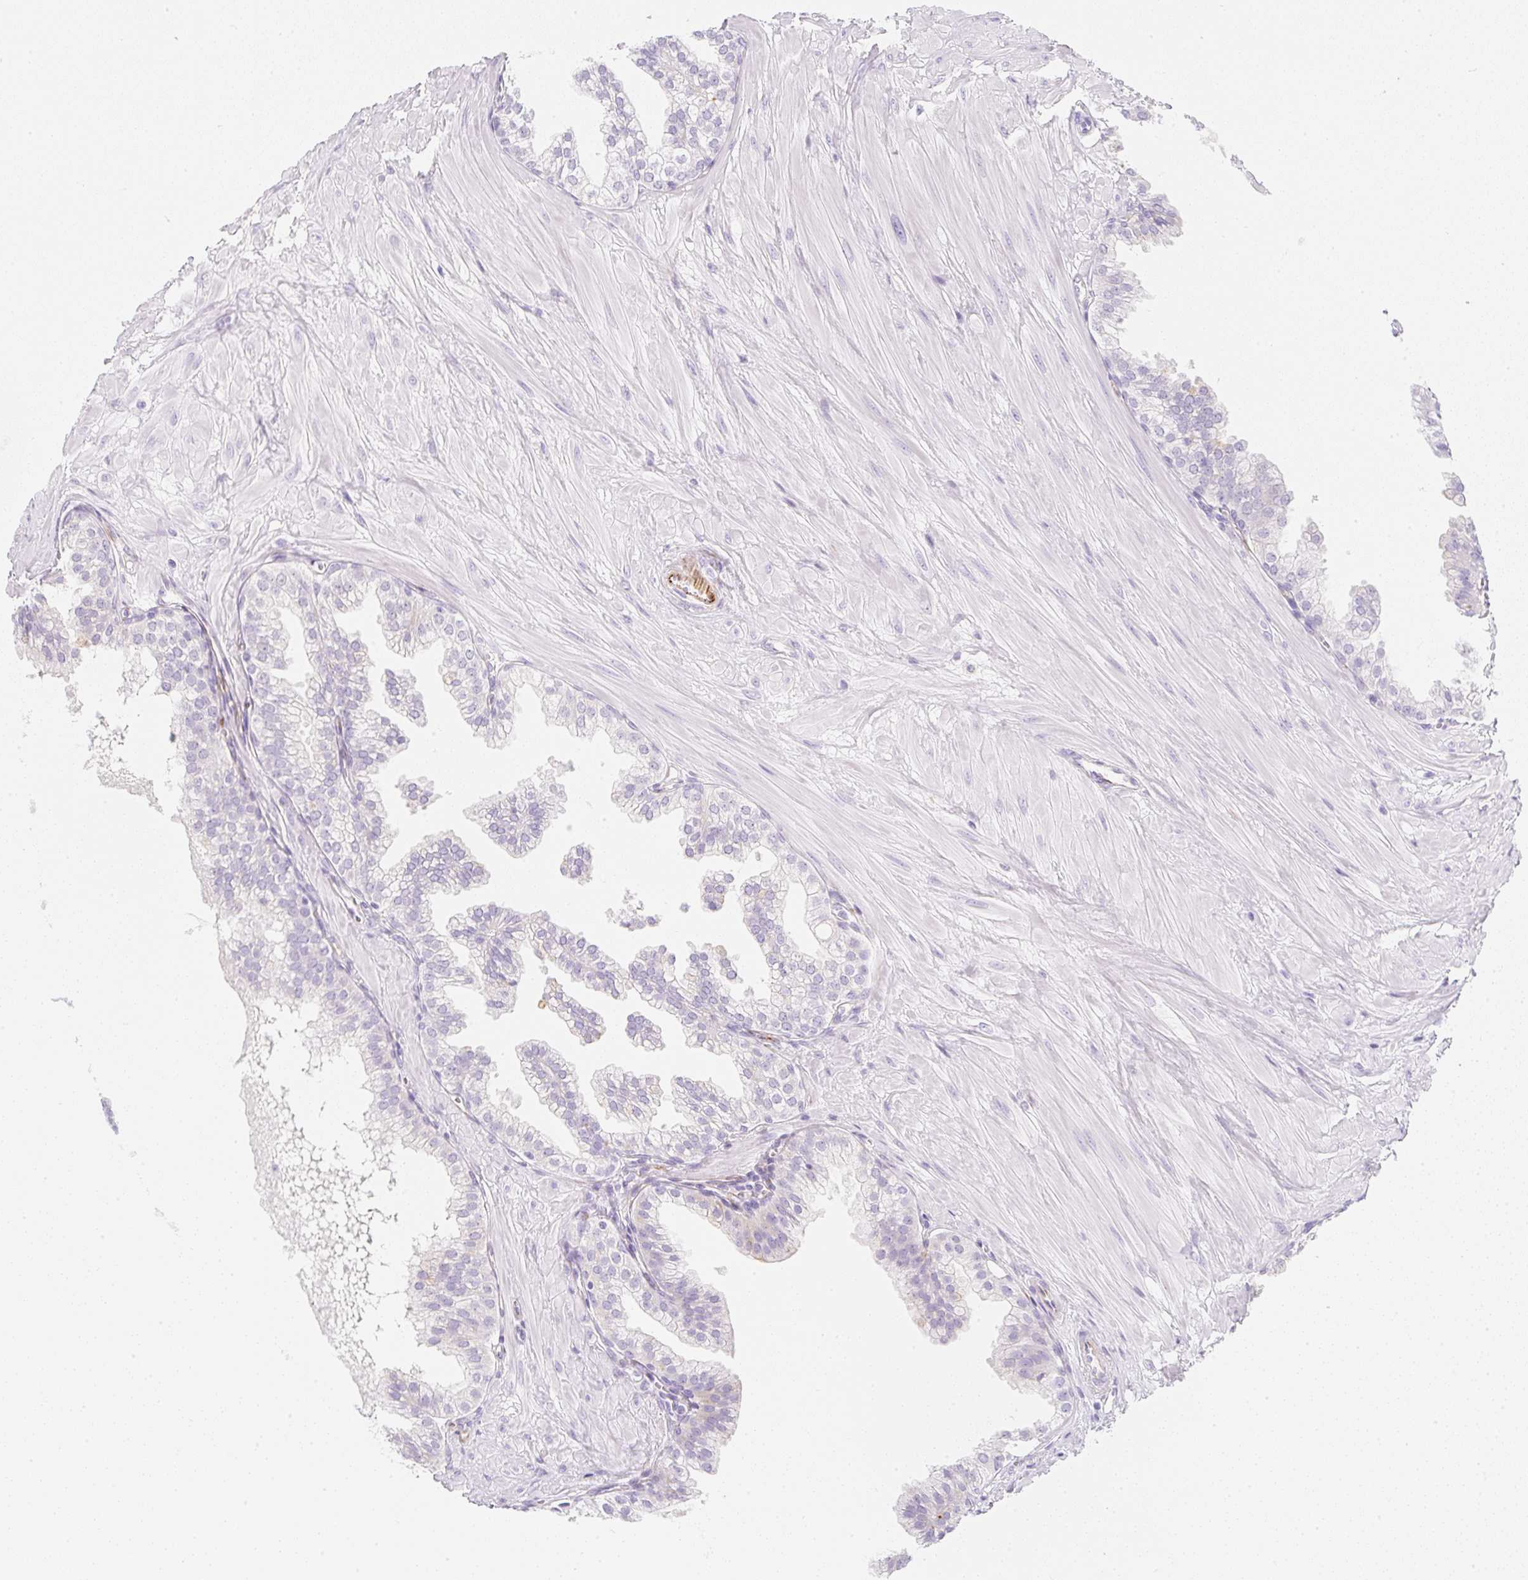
{"staining": {"intensity": "negative", "quantity": "none", "location": "none"}, "tissue": "prostate", "cell_type": "Glandular cells", "image_type": "normal", "snomed": [{"axis": "morphology", "description": "Normal tissue, NOS"}, {"axis": "topography", "description": "Prostate"}, {"axis": "topography", "description": "Peripheral nerve tissue"}], "caption": "A high-resolution micrograph shows IHC staining of normal prostate, which exhibits no significant expression in glandular cells. (IHC, brightfield microscopy, high magnification).", "gene": "ZNF689", "patient": {"sex": "male", "age": 55}}